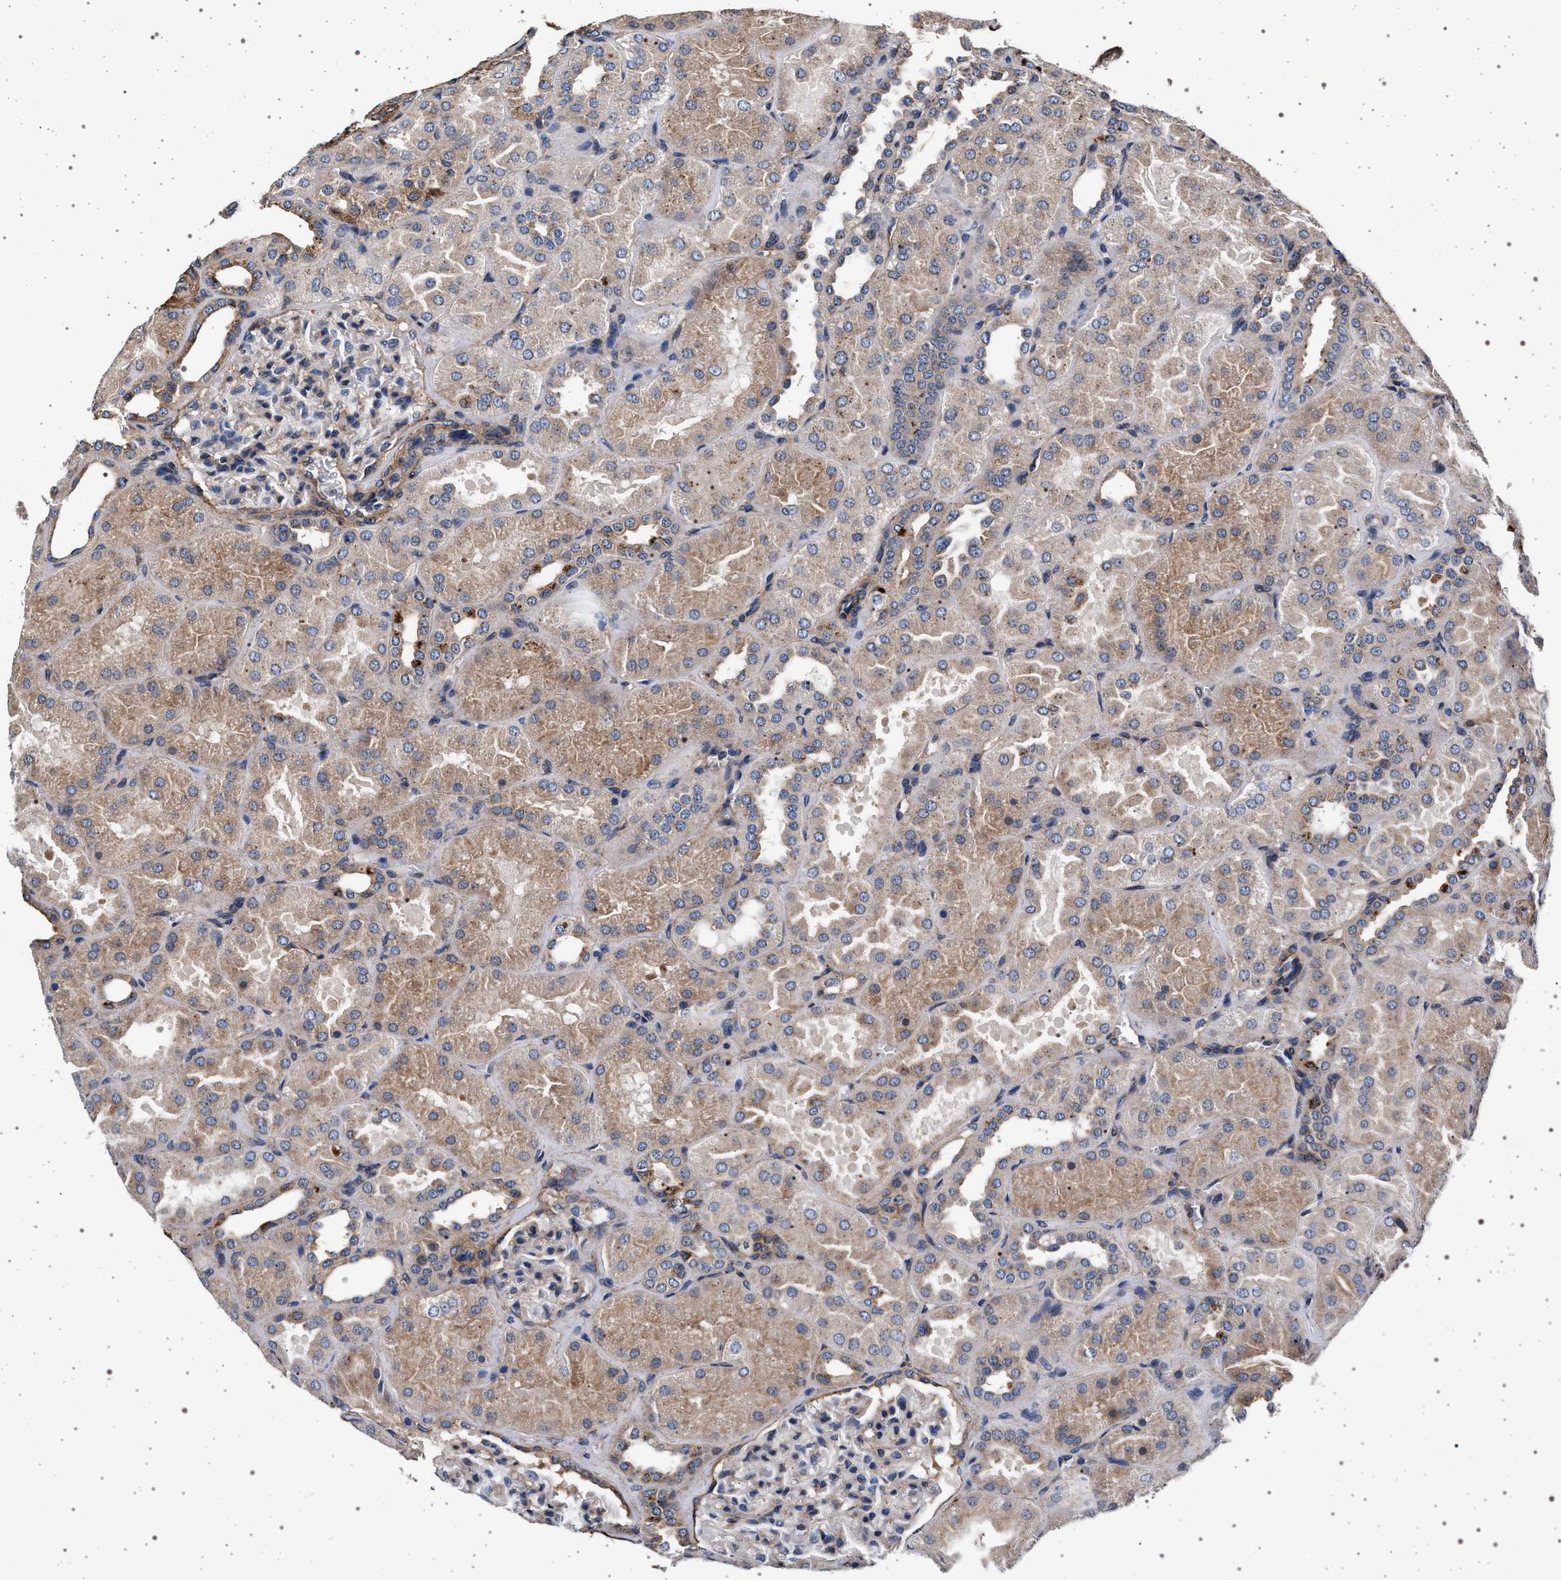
{"staining": {"intensity": "moderate", "quantity": "<25%", "location": "cytoplasmic/membranous"}, "tissue": "kidney", "cell_type": "Cells in glomeruli", "image_type": "normal", "snomed": [{"axis": "morphology", "description": "Normal tissue, NOS"}, {"axis": "topography", "description": "Kidney"}], "caption": "Cells in glomeruli demonstrate low levels of moderate cytoplasmic/membranous staining in about <25% of cells in normal human kidney.", "gene": "KCNK6", "patient": {"sex": "male", "age": 28}}